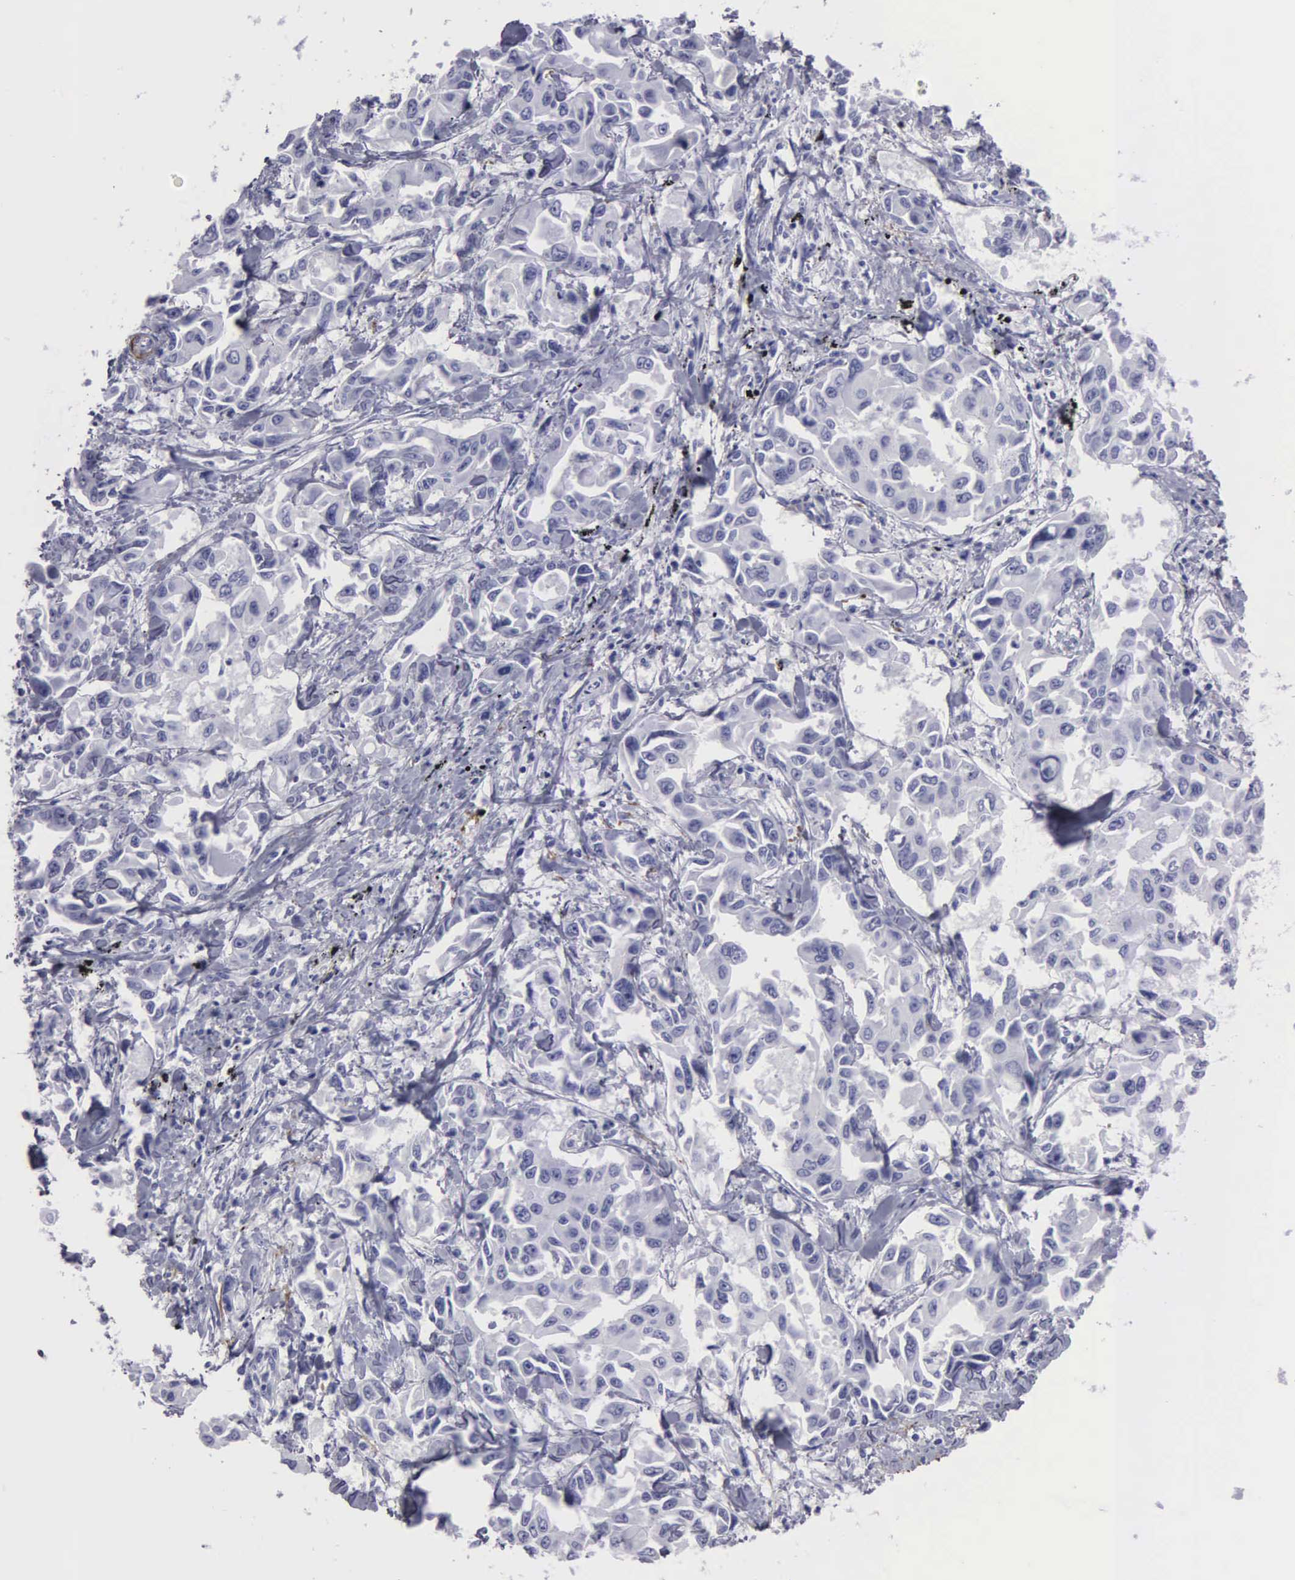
{"staining": {"intensity": "negative", "quantity": "none", "location": "none"}, "tissue": "lung cancer", "cell_type": "Tumor cells", "image_type": "cancer", "snomed": [{"axis": "morphology", "description": "Adenocarcinoma, NOS"}, {"axis": "topography", "description": "Lung"}], "caption": "The micrograph displays no significant positivity in tumor cells of lung adenocarcinoma. The staining is performed using DAB (3,3'-diaminobenzidine) brown chromogen with nuclei counter-stained in using hematoxylin.", "gene": "FBLN5", "patient": {"sex": "male", "age": 64}}